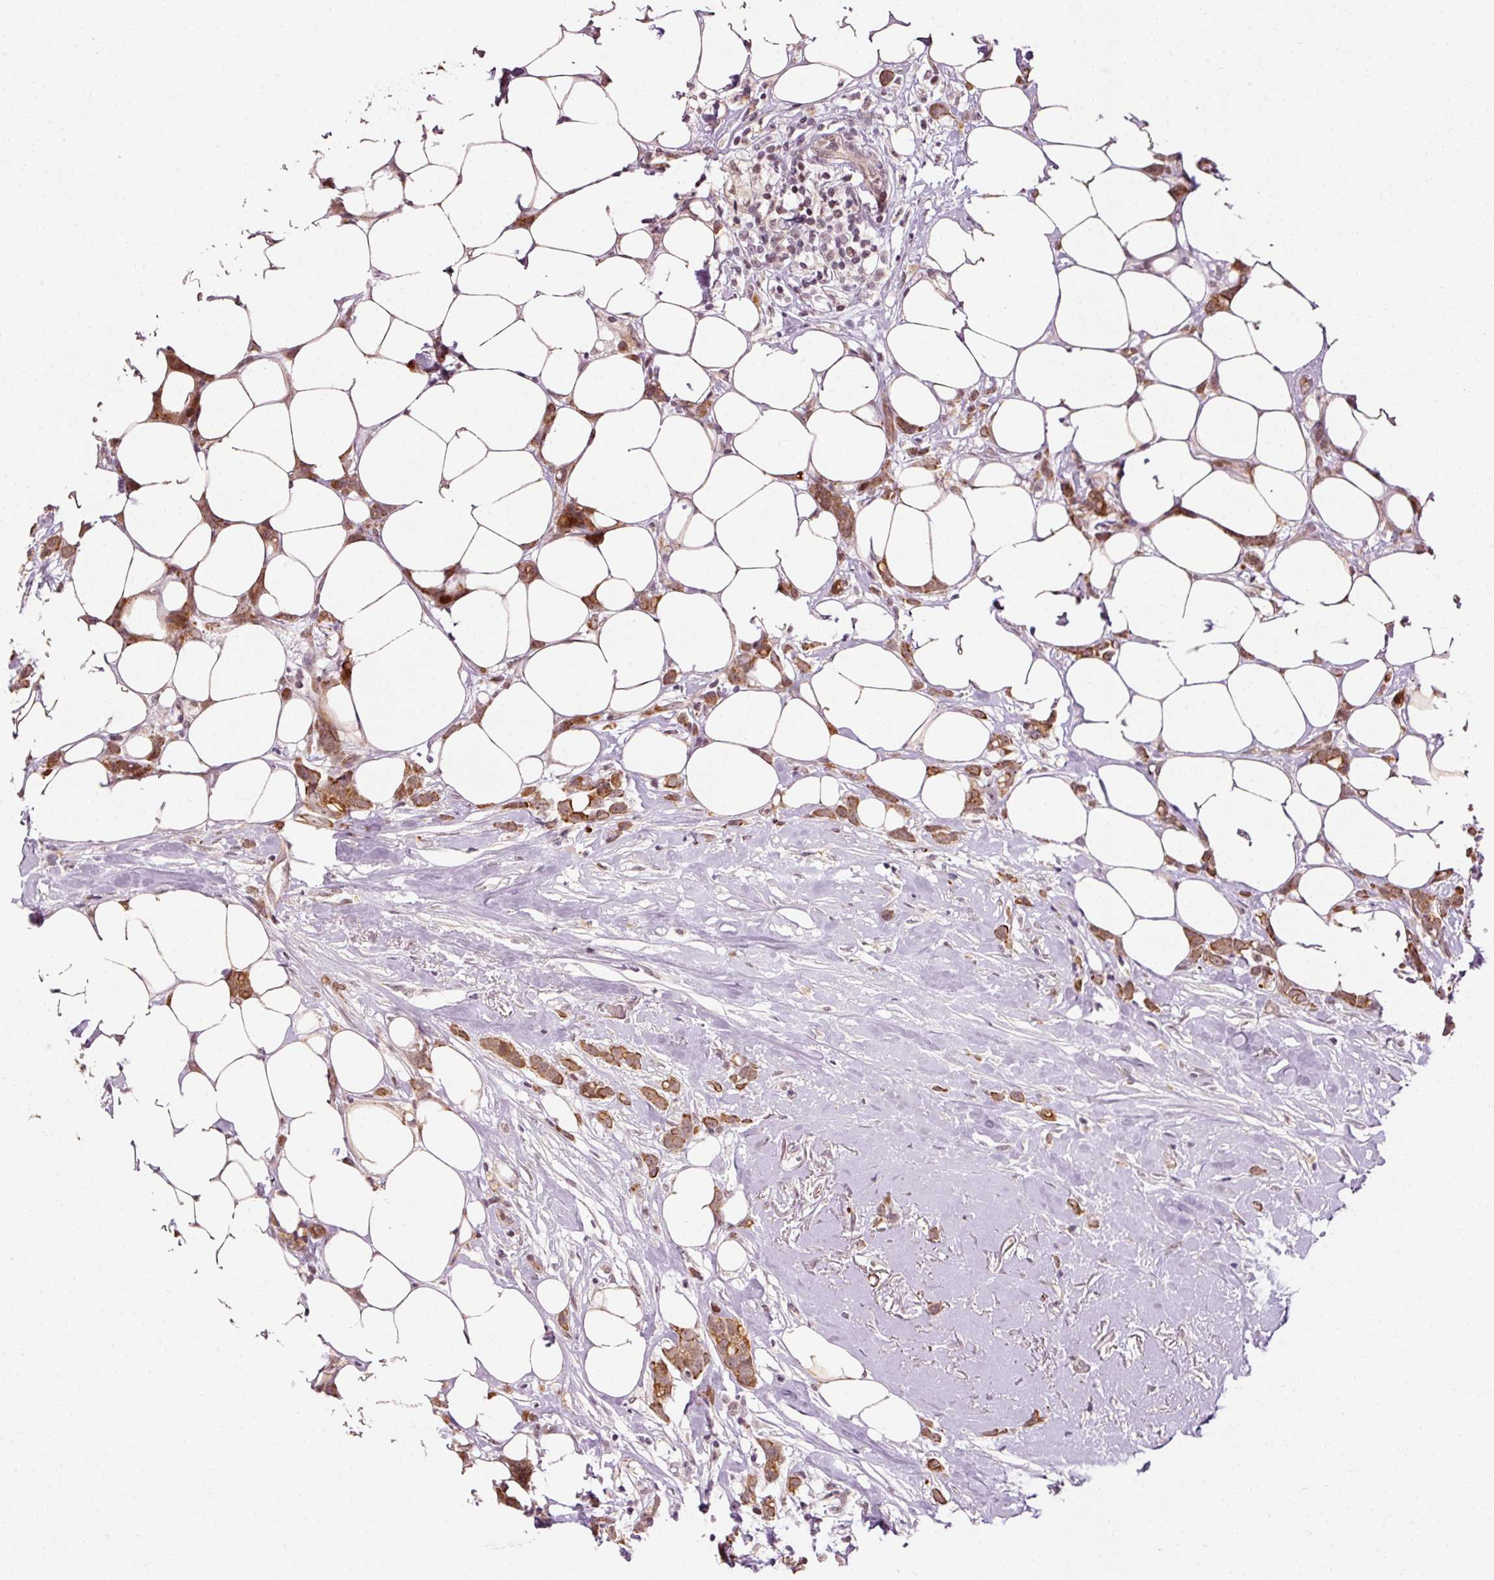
{"staining": {"intensity": "strong", "quantity": ">75%", "location": "cytoplasmic/membranous"}, "tissue": "breast cancer", "cell_type": "Tumor cells", "image_type": "cancer", "snomed": [{"axis": "morphology", "description": "Duct carcinoma"}, {"axis": "topography", "description": "Breast"}], "caption": "DAB immunohistochemical staining of human breast cancer (invasive ductal carcinoma) shows strong cytoplasmic/membranous protein staining in approximately >75% of tumor cells.", "gene": "ANKRD20A1", "patient": {"sex": "female", "age": 80}}